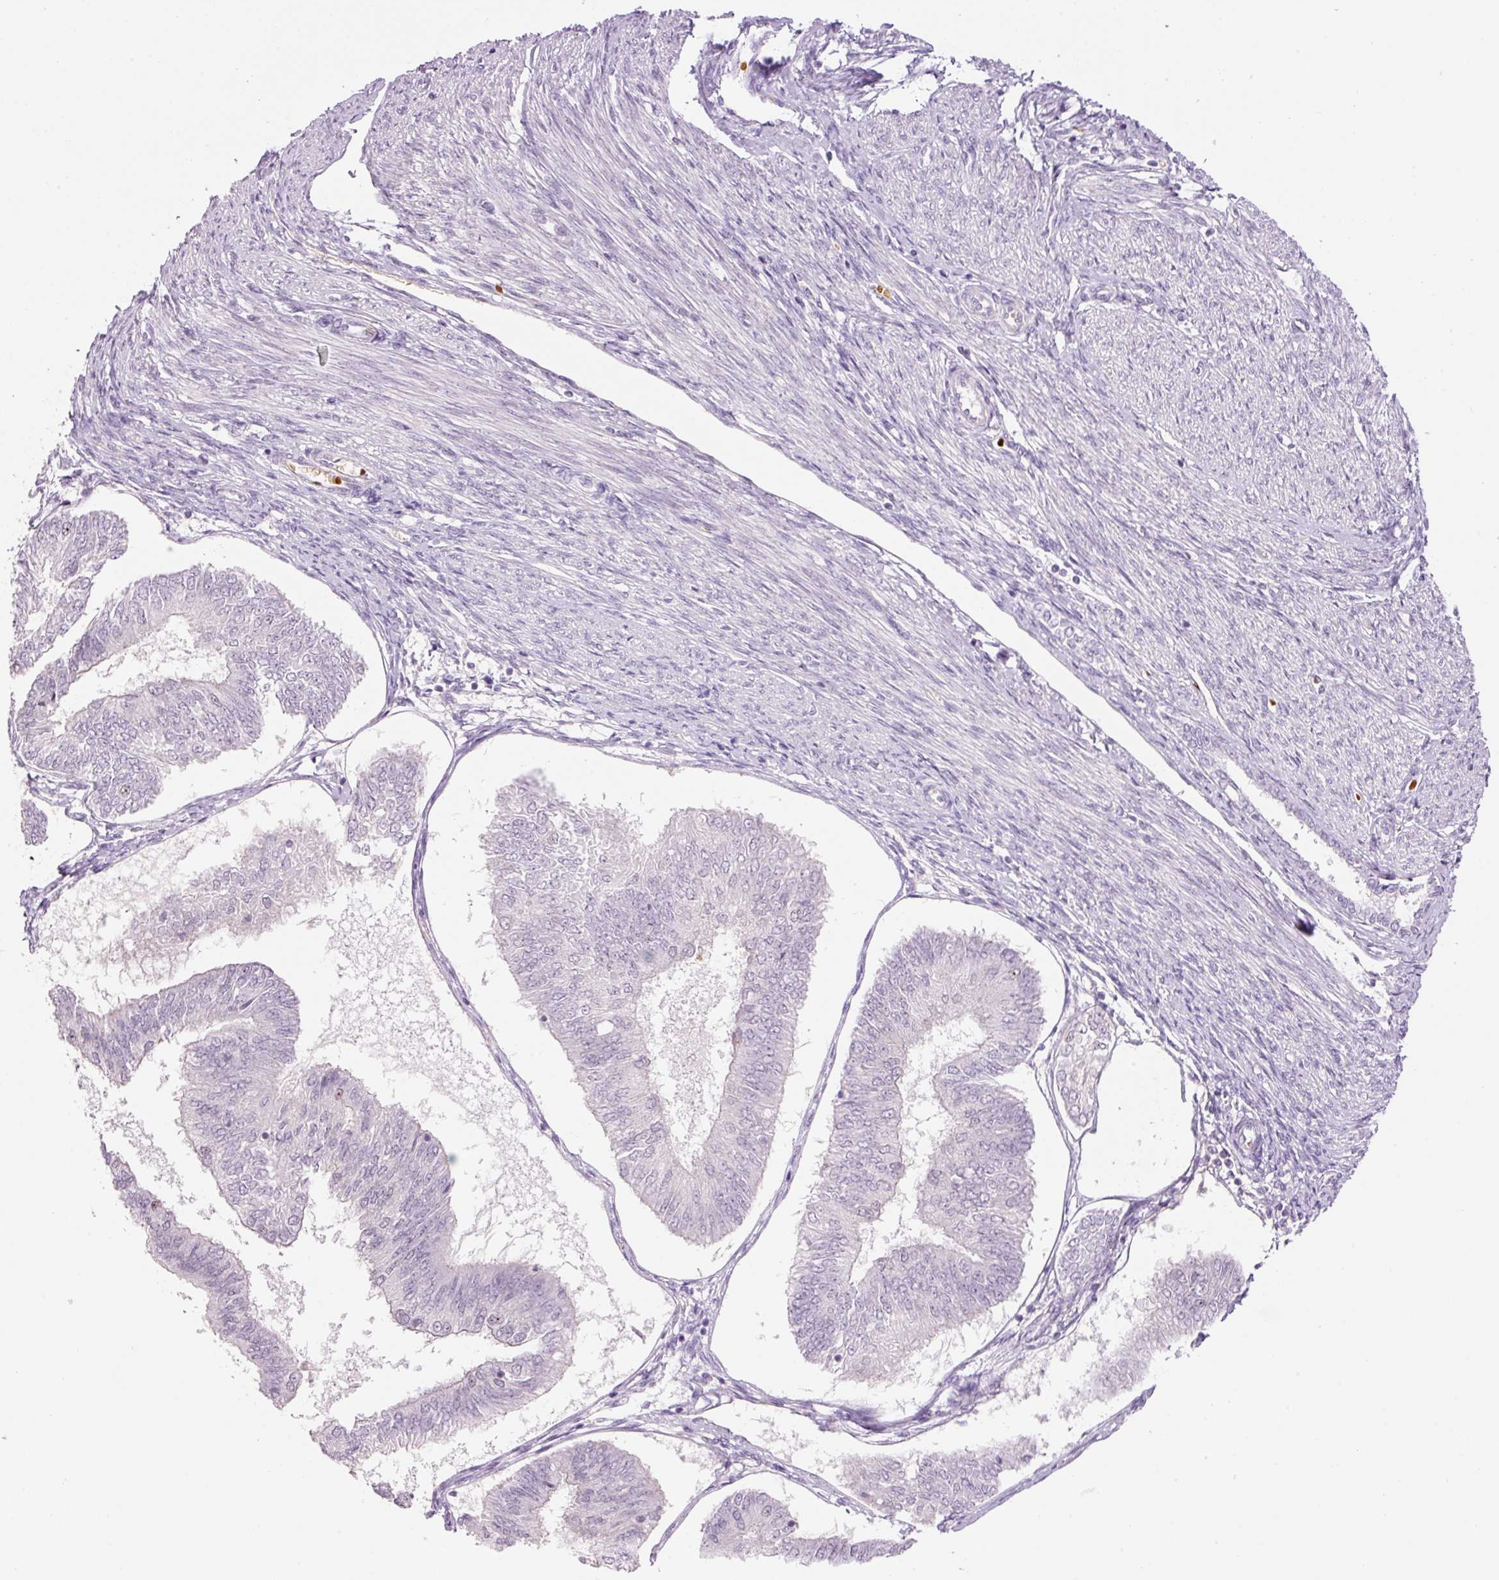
{"staining": {"intensity": "negative", "quantity": "none", "location": "none"}, "tissue": "endometrial cancer", "cell_type": "Tumor cells", "image_type": "cancer", "snomed": [{"axis": "morphology", "description": "Adenocarcinoma, NOS"}, {"axis": "topography", "description": "Endometrium"}], "caption": "An immunohistochemistry (IHC) histopathology image of adenocarcinoma (endometrial) is shown. There is no staining in tumor cells of adenocarcinoma (endometrial). Brightfield microscopy of immunohistochemistry (IHC) stained with DAB (brown) and hematoxylin (blue), captured at high magnification.", "gene": "LY6G6D", "patient": {"sex": "female", "age": 58}}